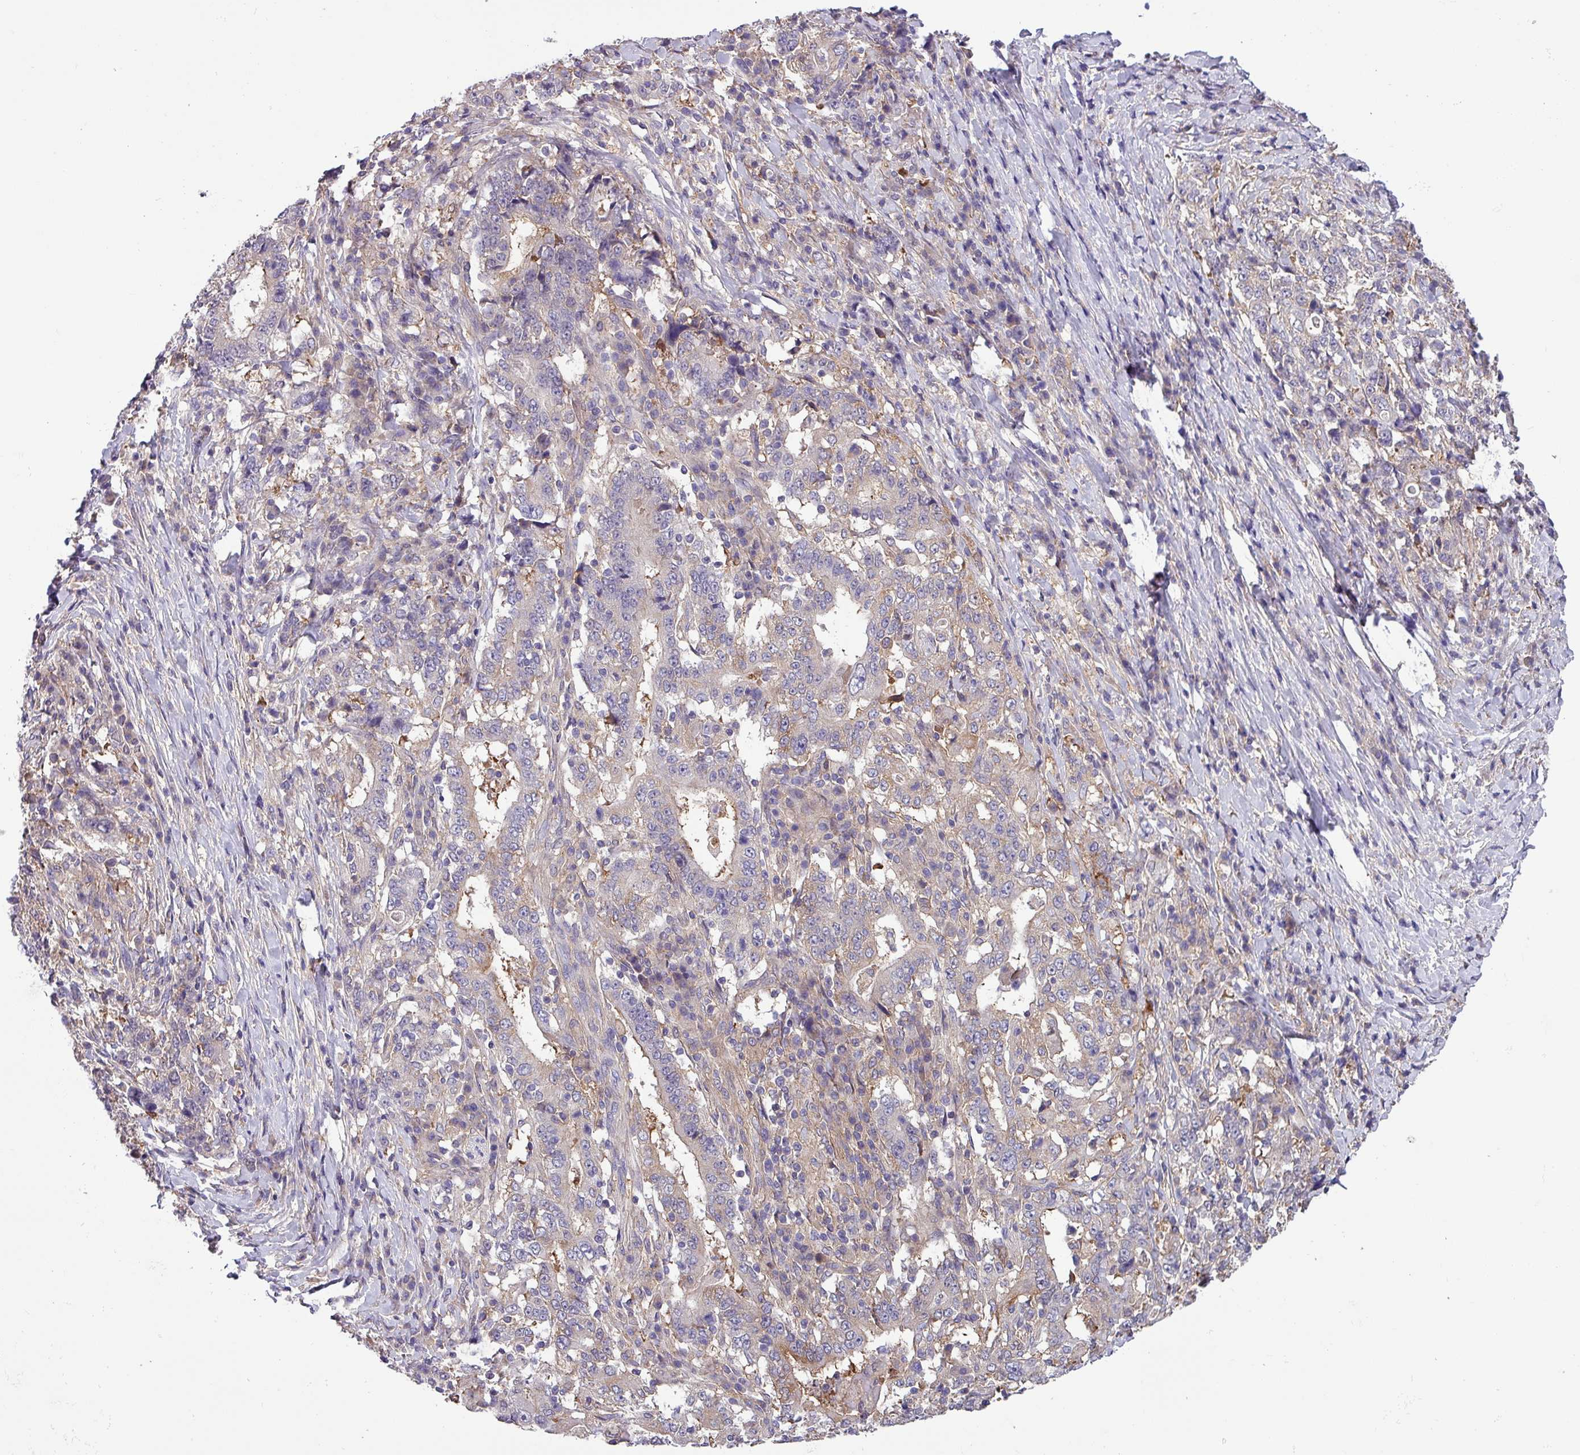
{"staining": {"intensity": "negative", "quantity": "none", "location": "none"}, "tissue": "stomach cancer", "cell_type": "Tumor cells", "image_type": "cancer", "snomed": [{"axis": "morphology", "description": "Normal tissue, NOS"}, {"axis": "morphology", "description": "Adenocarcinoma, NOS"}, {"axis": "topography", "description": "Stomach, upper"}, {"axis": "topography", "description": "Stomach"}], "caption": "A high-resolution micrograph shows immunohistochemistry (IHC) staining of adenocarcinoma (stomach), which demonstrates no significant expression in tumor cells.", "gene": "SLC23A2", "patient": {"sex": "male", "age": 59}}